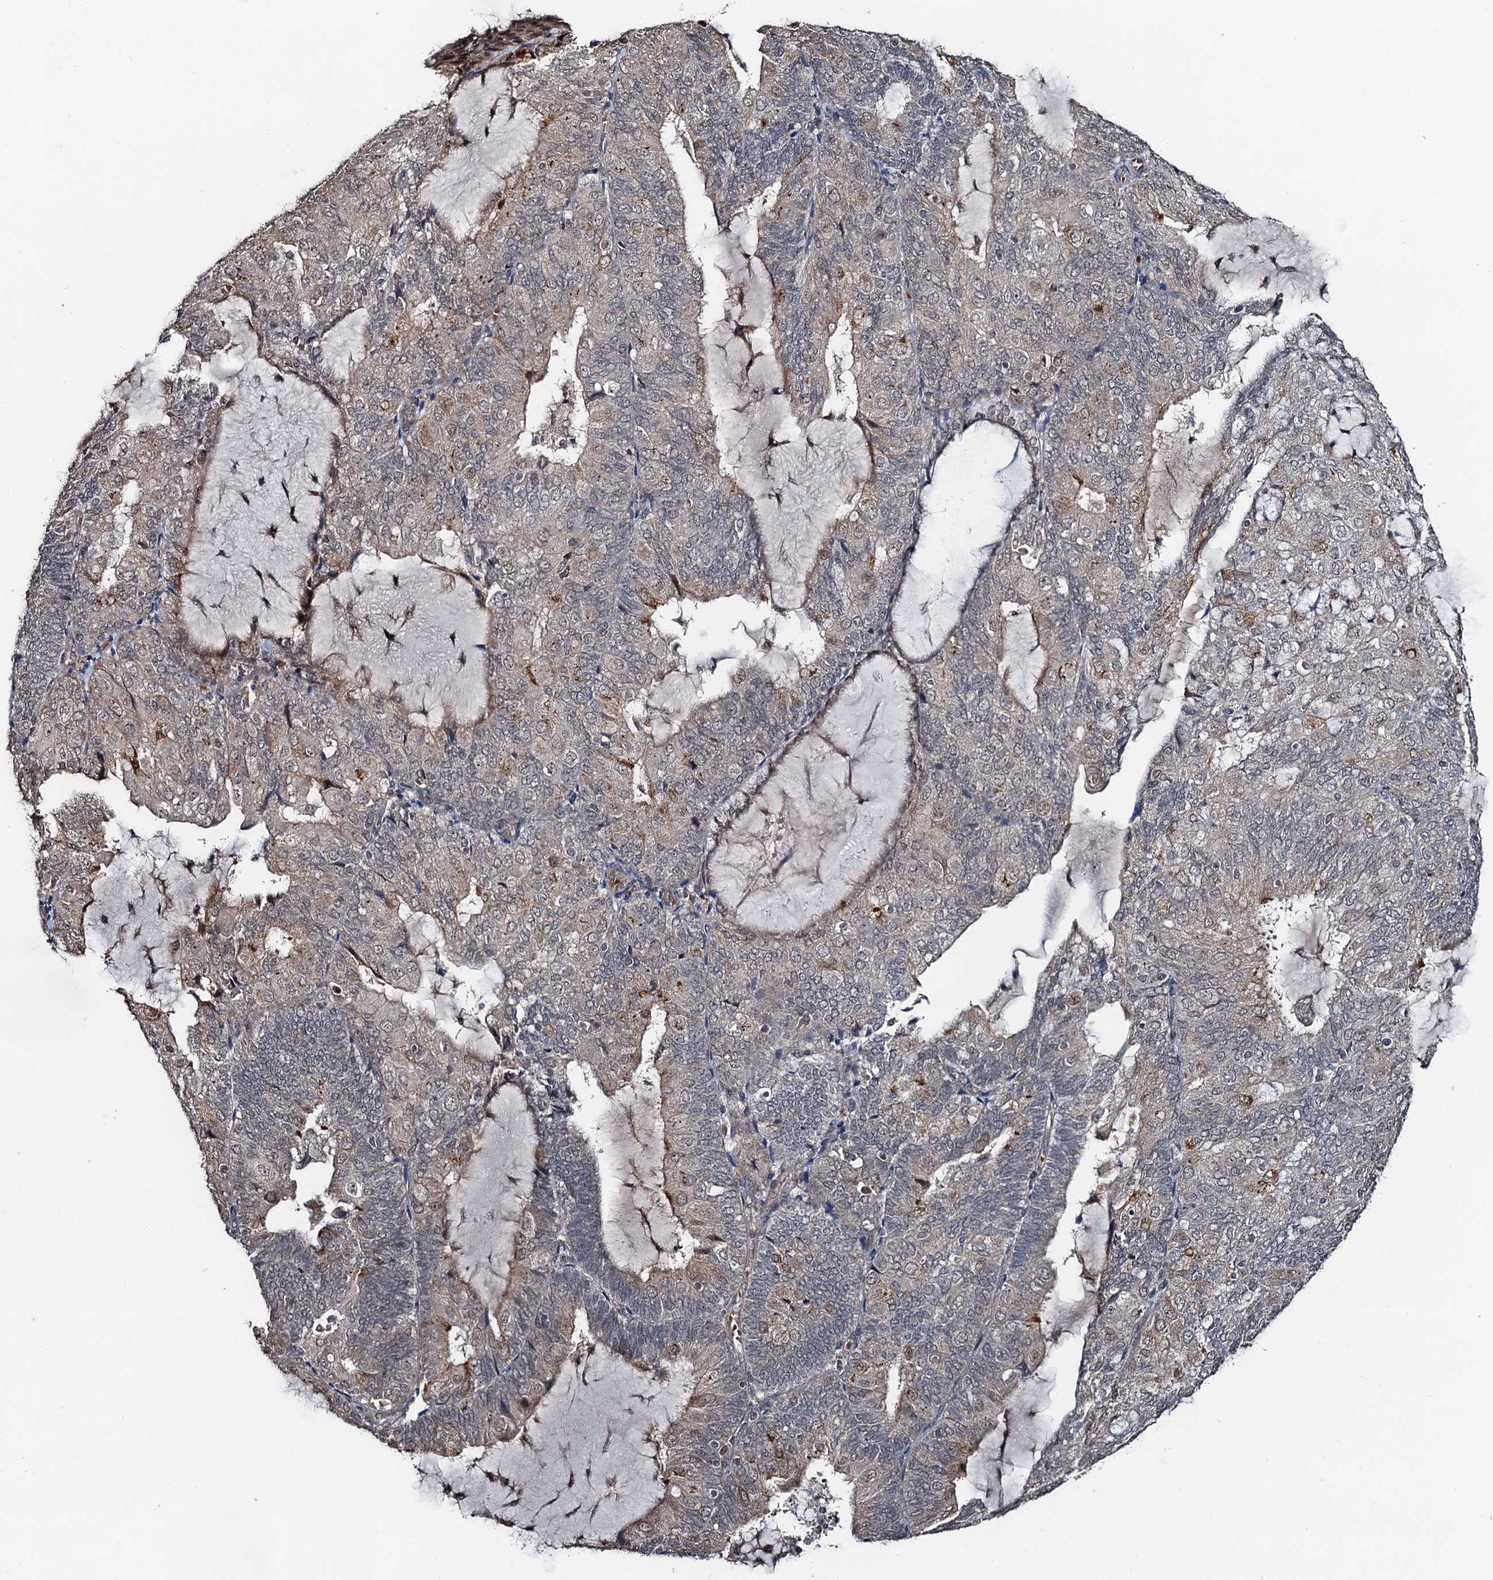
{"staining": {"intensity": "weak", "quantity": "<25%", "location": "cytoplasmic/membranous"}, "tissue": "endometrial cancer", "cell_type": "Tumor cells", "image_type": "cancer", "snomed": [{"axis": "morphology", "description": "Adenocarcinoma, NOS"}, {"axis": "topography", "description": "Endometrium"}], "caption": "Micrograph shows no protein expression in tumor cells of endometrial cancer tissue.", "gene": "REP15", "patient": {"sex": "female", "age": 81}}